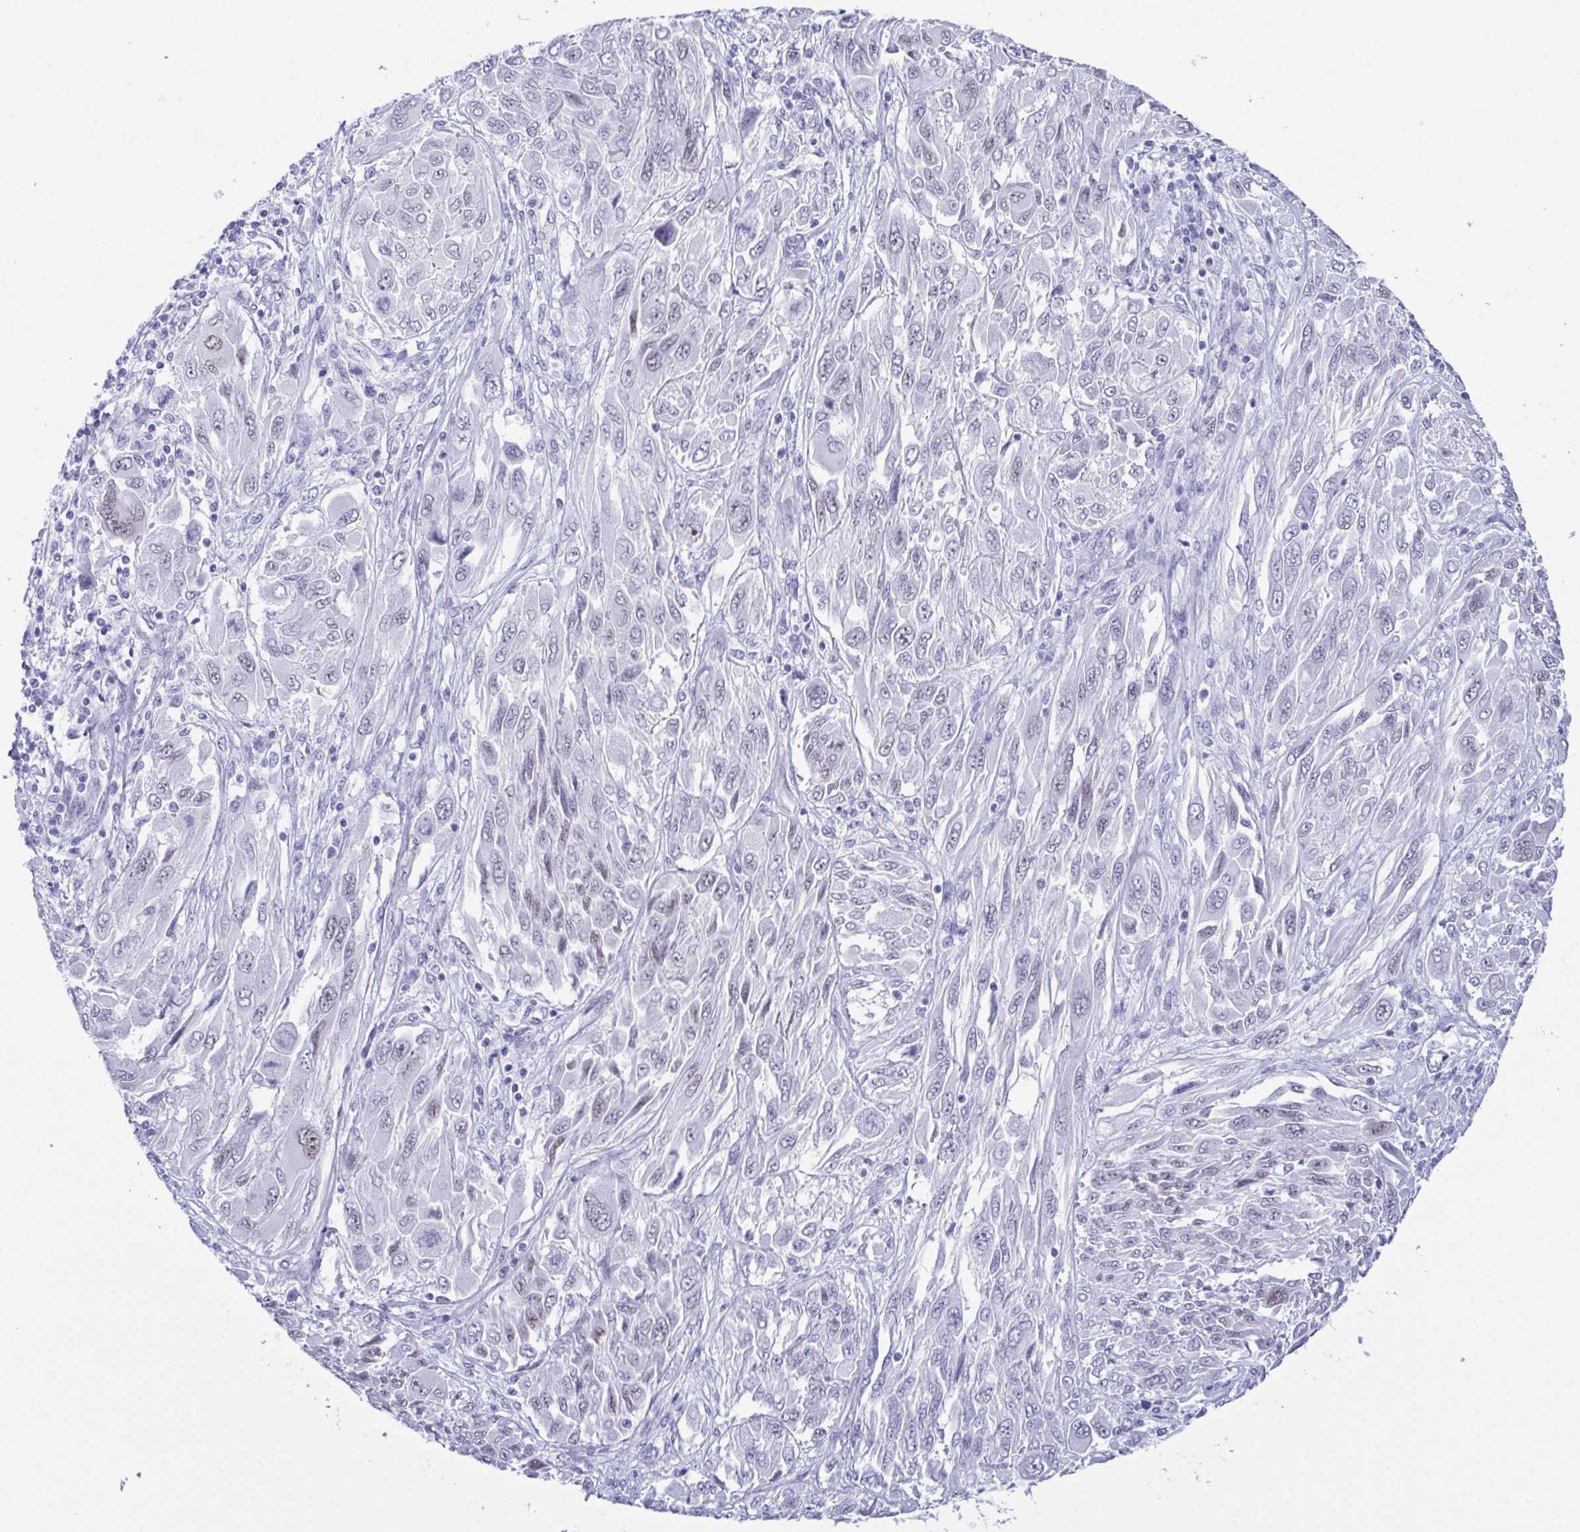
{"staining": {"intensity": "negative", "quantity": "none", "location": "none"}, "tissue": "melanoma", "cell_type": "Tumor cells", "image_type": "cancer", "snomed": [{"axis": "morphology", "description": "Malignant melanoma, NOS"}, {"axis": "topography", "description": "Skin"}], "caption": "Immunohistochemistry micrograph of melanoma stained for a protein (brown), which displays no expression in tumor cells.", "gene": "SUGP2", "patient": {"sex": "female", "age": 91}}